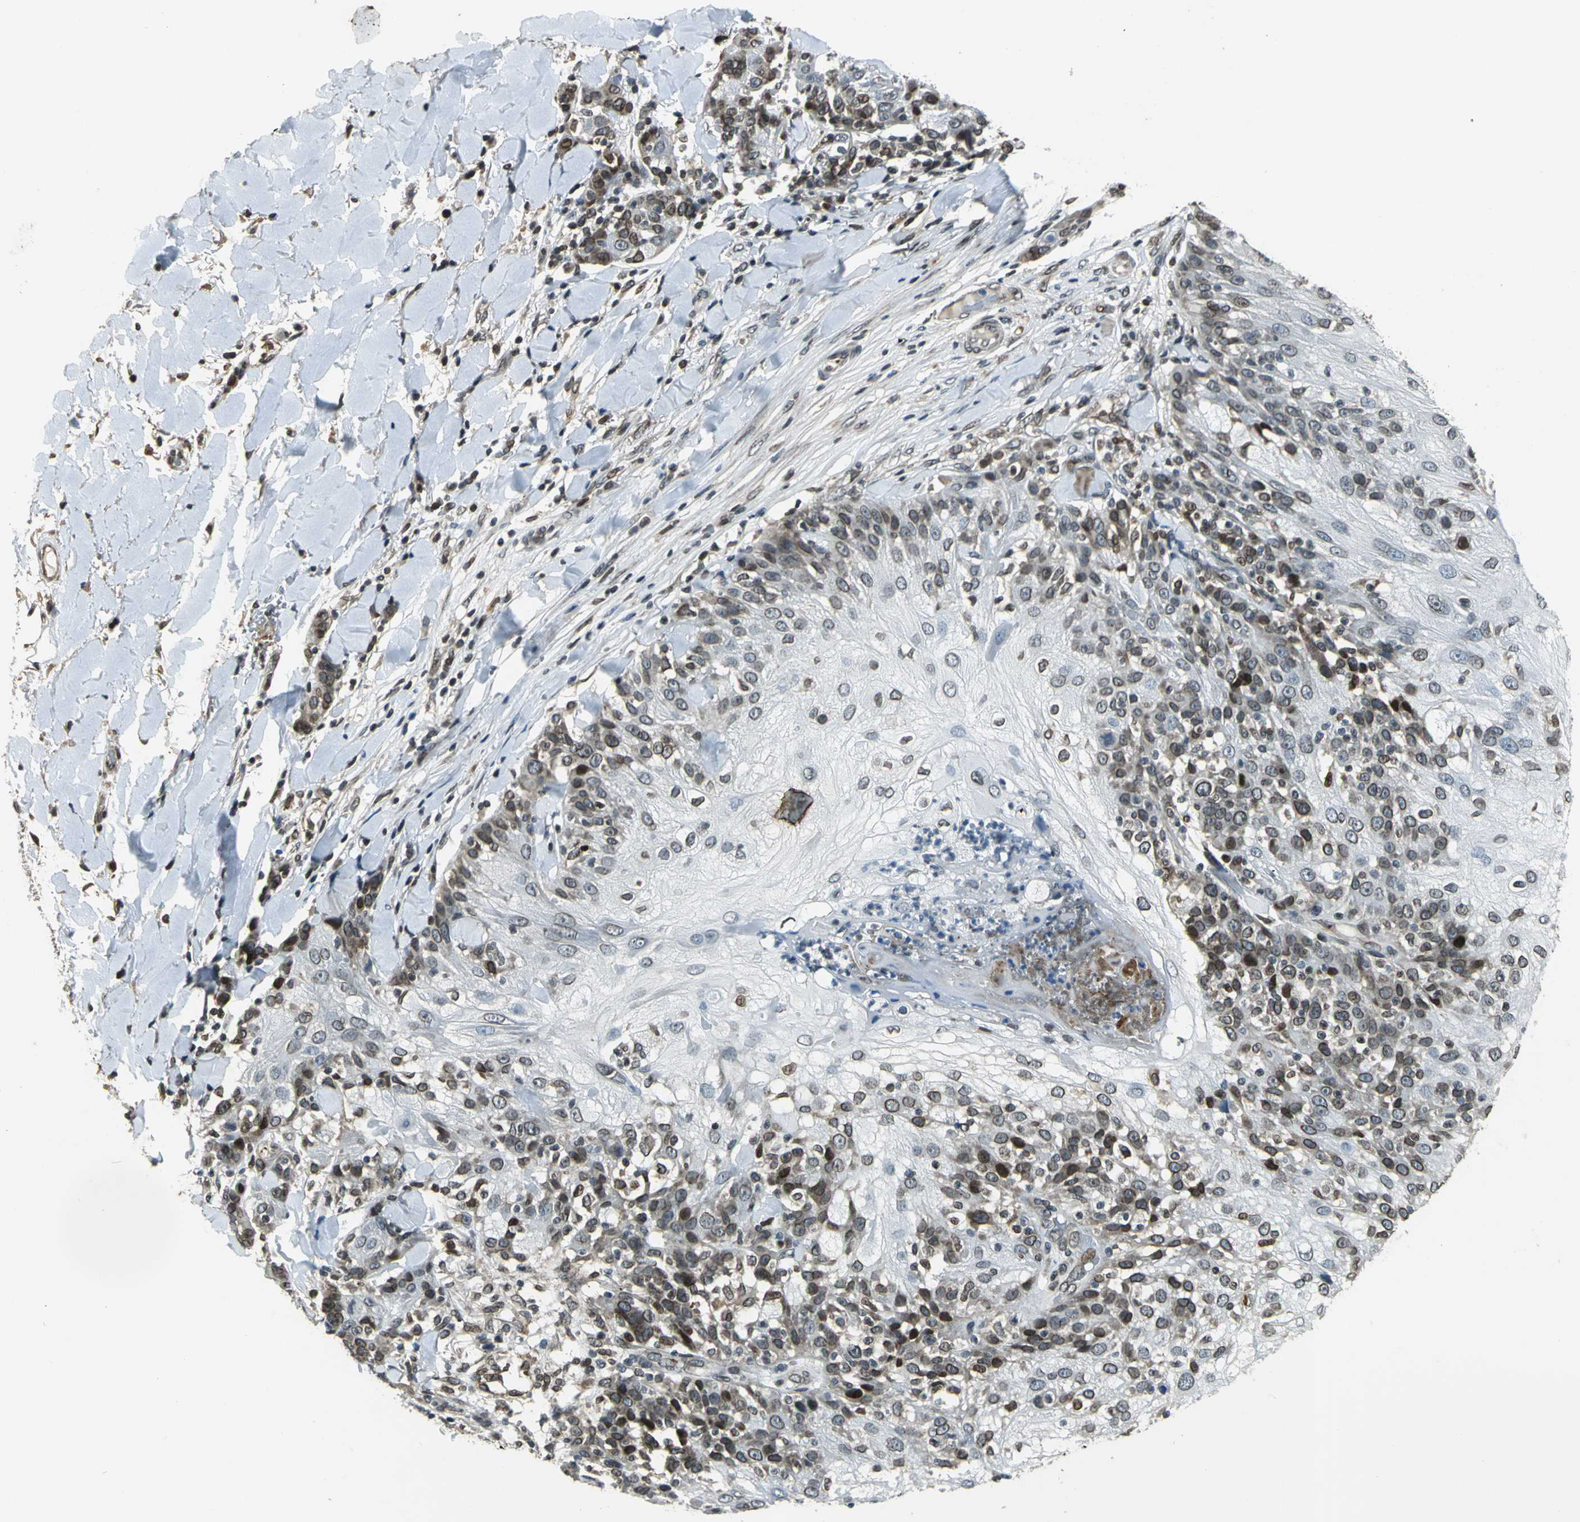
{"staining": {"intensity": "moderate", "quantity": "25%-75%", "location": "cytoplasmic/membranous,nuclear"}, "tissue": "skin cancer", "cell_type": "Tumor cells", "image_type": "cancer", "snomed": [{"axis": "morphology", "description": "Normal tissue, NOS"}, {"axis": "morphology", "description": "Squamous cell carcinoma, NOS"}, {"axis": "topography", "description": "Skin"}], "caption": "DAB immunohistochemical staining of human squamous cell carcinoma (skin) reveals moderate cytoplasmic/membranous and nuclear protein expression in about 25%-75% of tumor cells.", "gene": "BRIP1", "patient": {"sex": "female", "age": 83}}